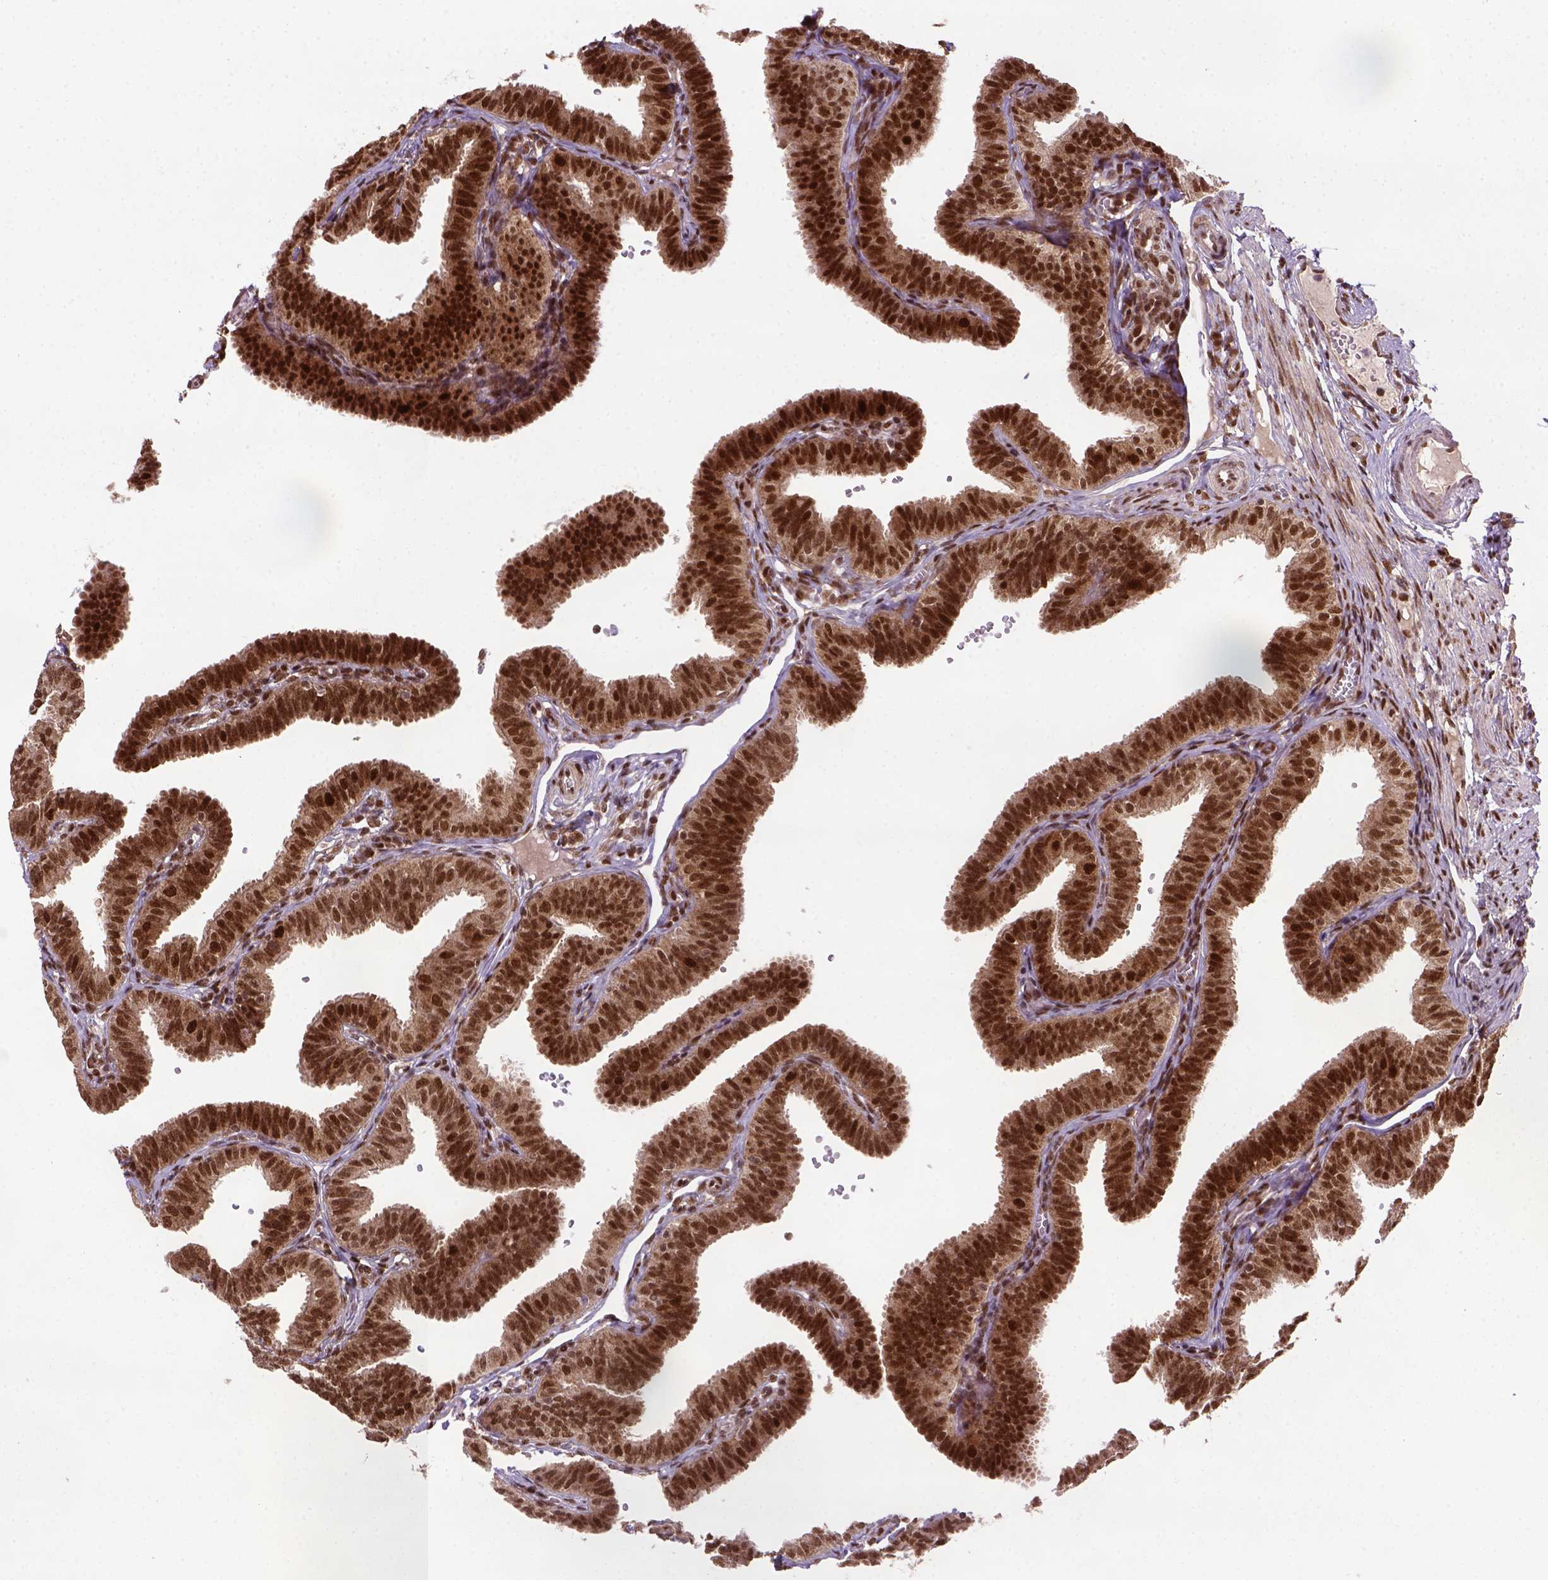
{"staining": {"intensity": "strong", "quantity": ">75%", "location": "nuclear"}, "tissue": "fallopian tube", "cell_type": "Glandular cells", "image_type": "normal", "snomed": [{"axis": "morphology", "description": "Normal tissue, NOS"}, {"axis": "topography", "description": "Fallopian tube"}], "caption": "High-power microscopy captured an immunohistochemistry (IHC) photomicrograph of unremarkable fallopian tube, revealing strong nuclear positivity in about >75% of glandular cells.", "gene": "MGMT", "patient": {"sex": "female", "age": 25}}